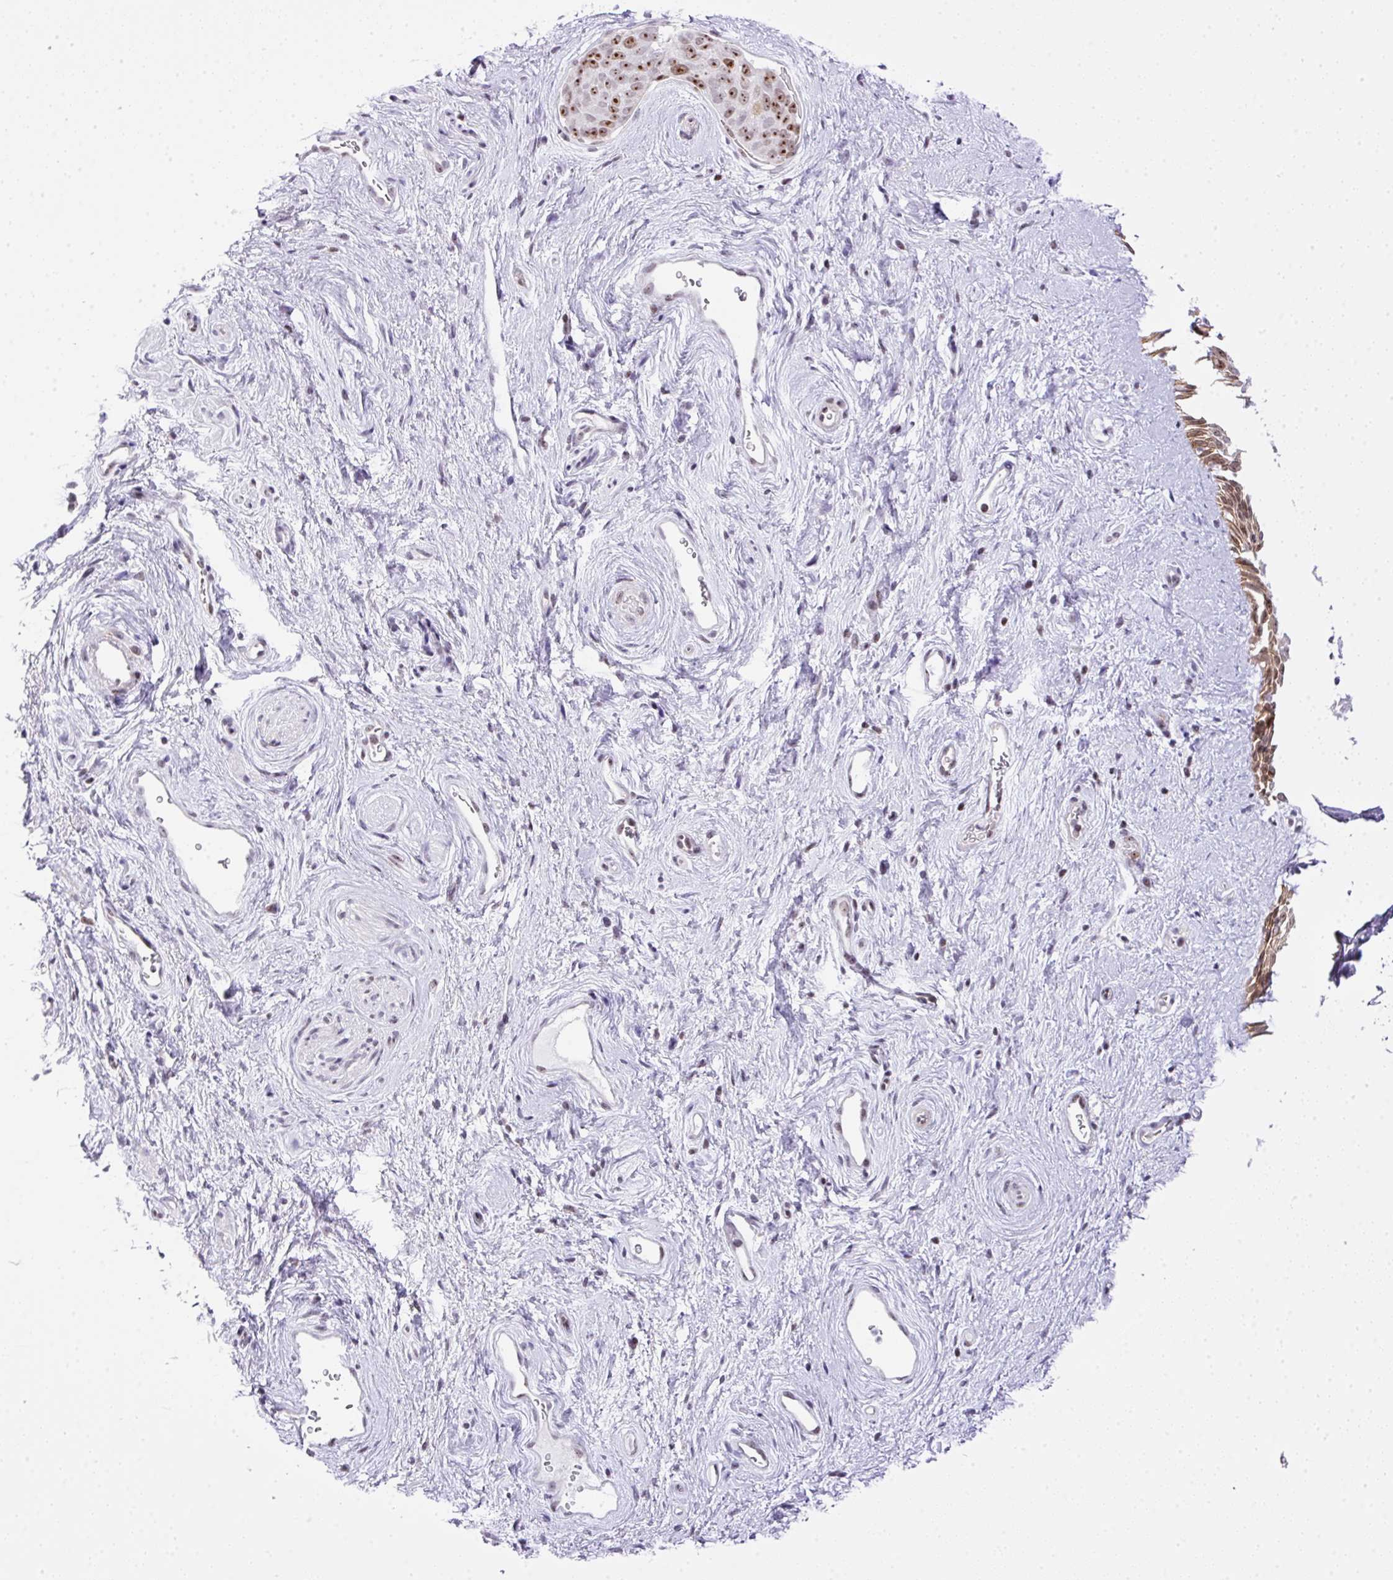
{"staining": {"intensity": "moderate", "quantity": "25%-75%", "location": "cytoplasmic/membranous,nuclear"}, "tissue": "vagina", "cell_type": "Squamous epithelial cells", "image_type": "normal", "snomed": [{"axis": "morphology", "description": "Normal tissue, NOS"}, {"axis": "topography", "description": "Vagina"}], "caption": "Immunohistochemical staining of benign human vagina reveals moderate cytoplasmic/membranous,nuclear protein staining in approximately 25%-75% of squamous epithelial cells.", "gene": "CCDC137", "patient": {"sex": "female", "age": 47}}